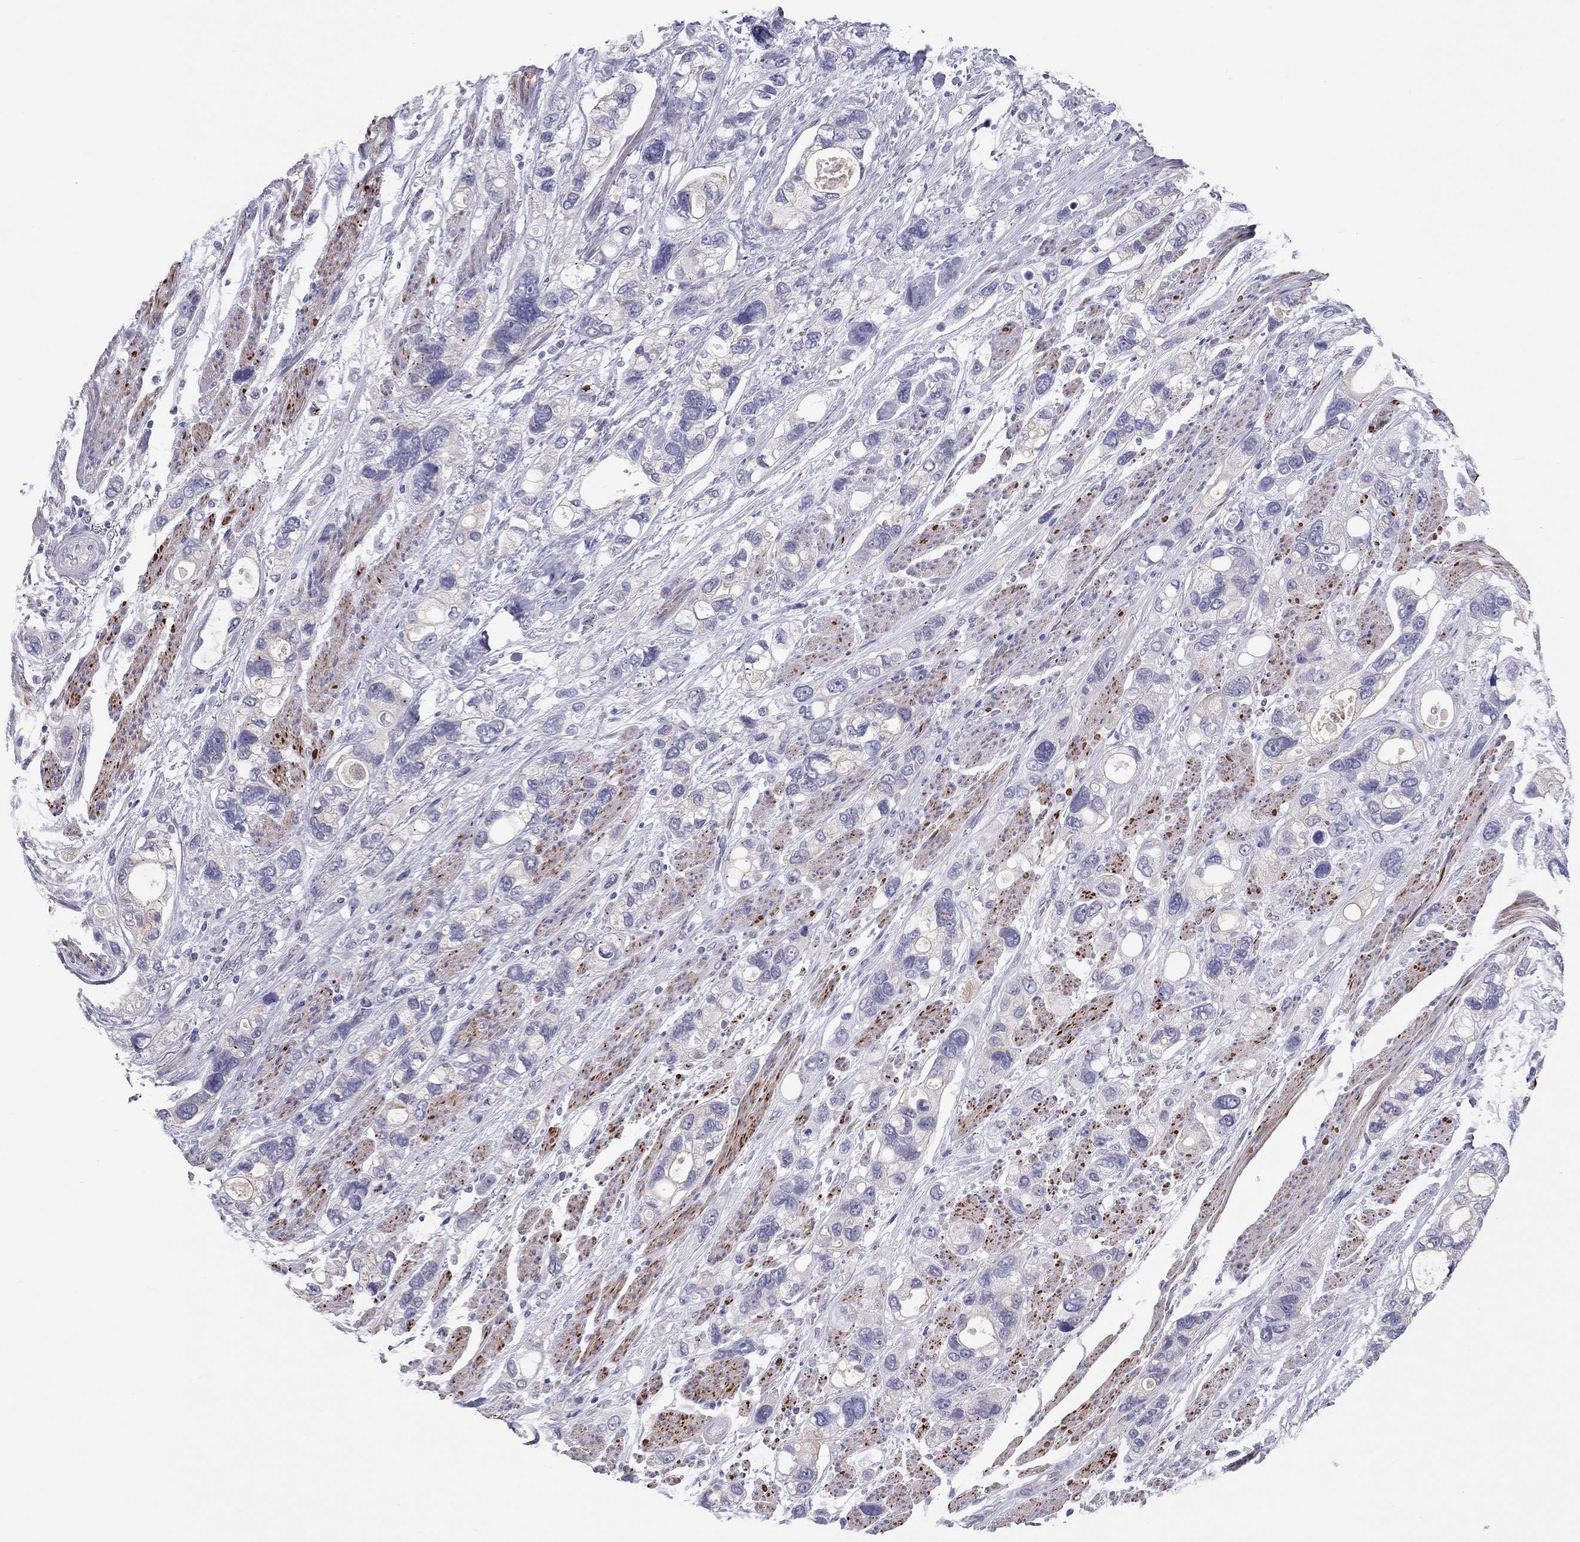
{"staining": {"intensity": "negative", "quantity": "none", "location": "none"}, "tissue": "stomach cancer", "cell_type": "Tumor cells", "image_type": "cancer", "snomed": [{"axis": "morphology", "description": "Adenocarcinoma, NOS"}, {"axis": "topography", "description": "Stomach, upper"}], "caption": "Tumor cells show no significant protein expression in adenocarcinoma (stomach).", "gene": "FRMD1", "patient": {"sex": "female", "age": 81}}